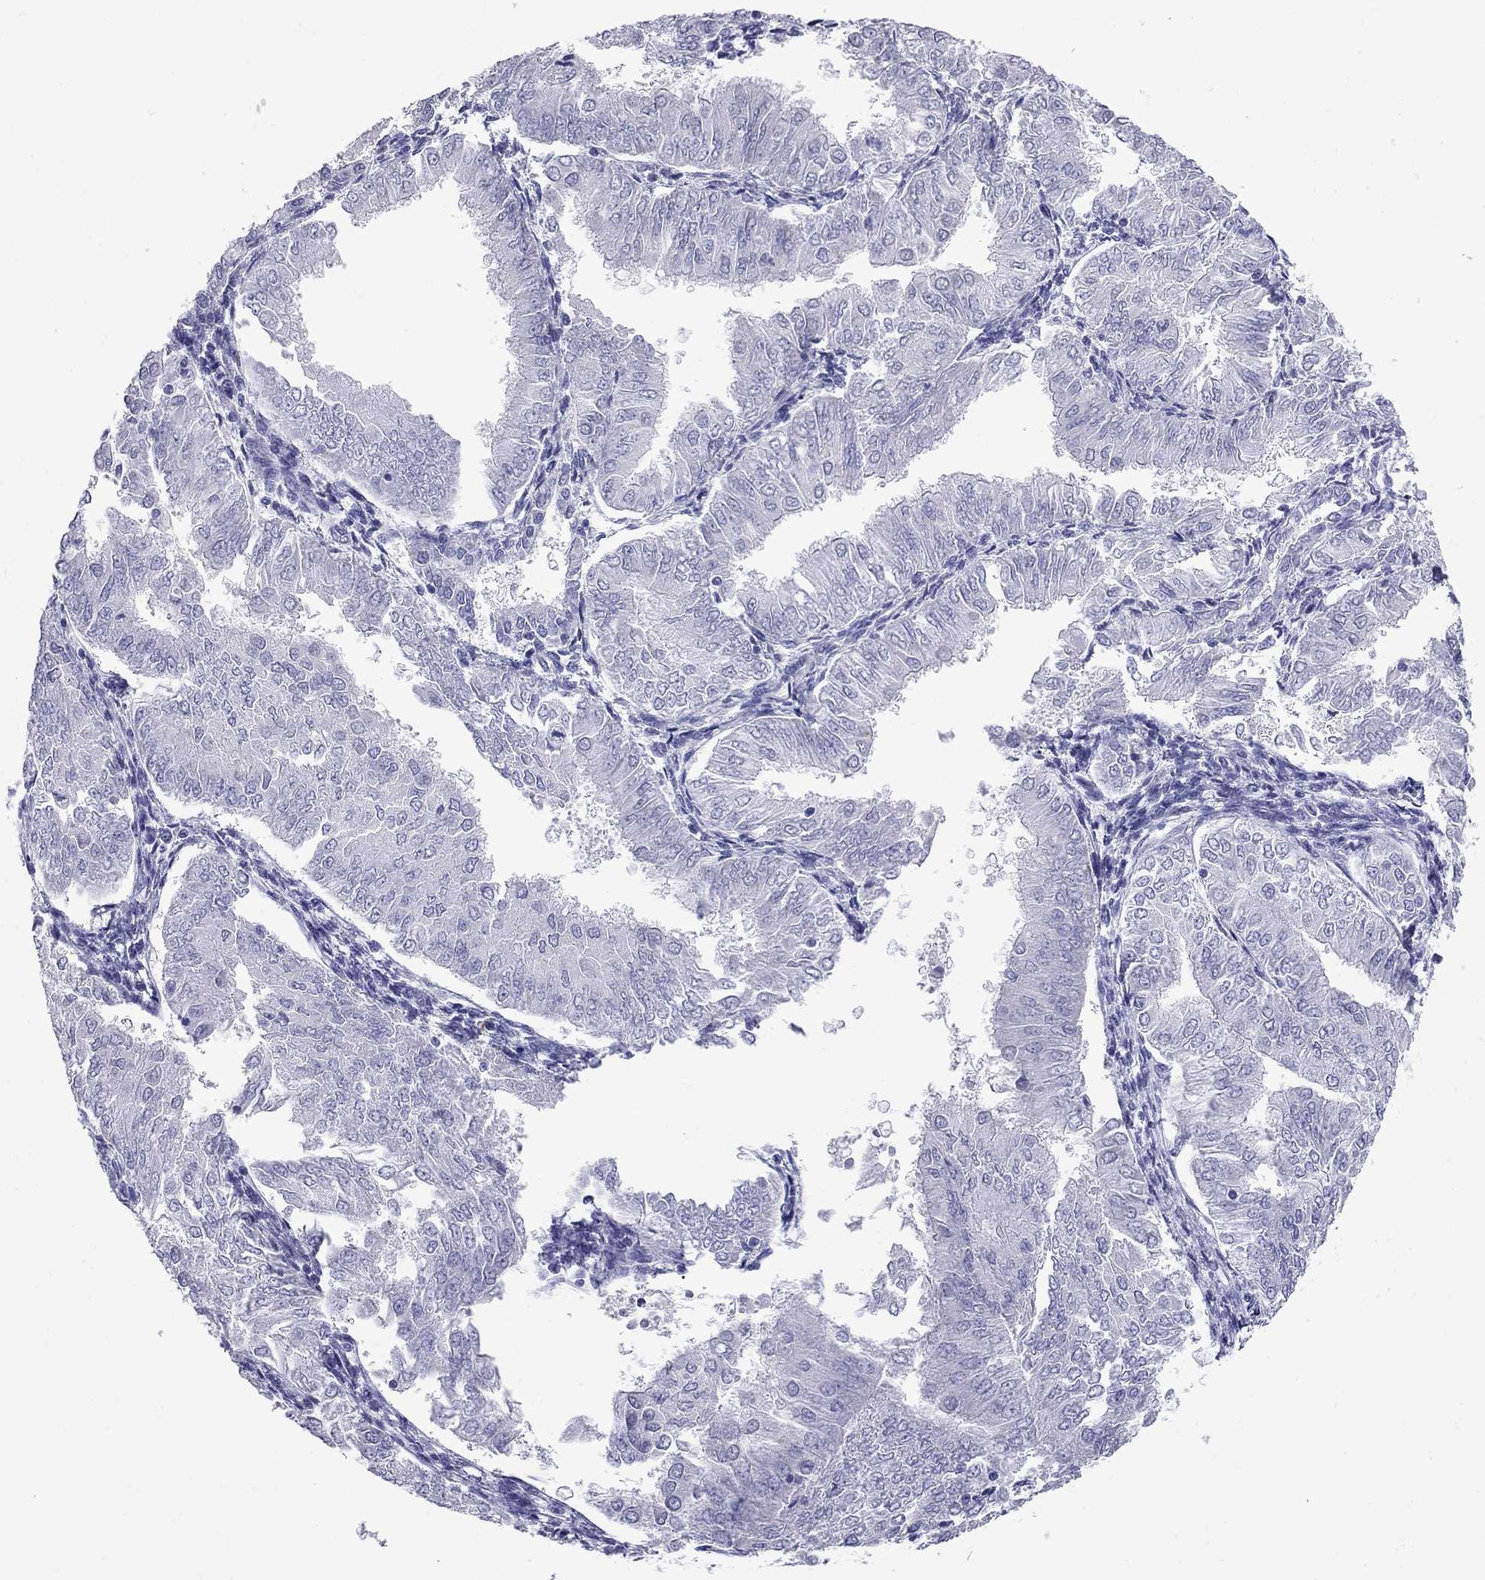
{"staining": {"intensity": "negative", "quantity": "none", "location": "none"}, "tissue": "endometrial cancer", "cell_type": "Tumor cells", "image_type": "cancer", "snomed": [{"axis": "morphology", "description": "Adenocarcinoma, NOS"}, {"axis": "topography", "description": "Endometrium"}], "caption": "Immunohistochemistry (IHC) of human endometrial cancer displays no positivity in tumor cells.", "gene": "C8orf88", "patient": {"sex": "female", "age": 53}}